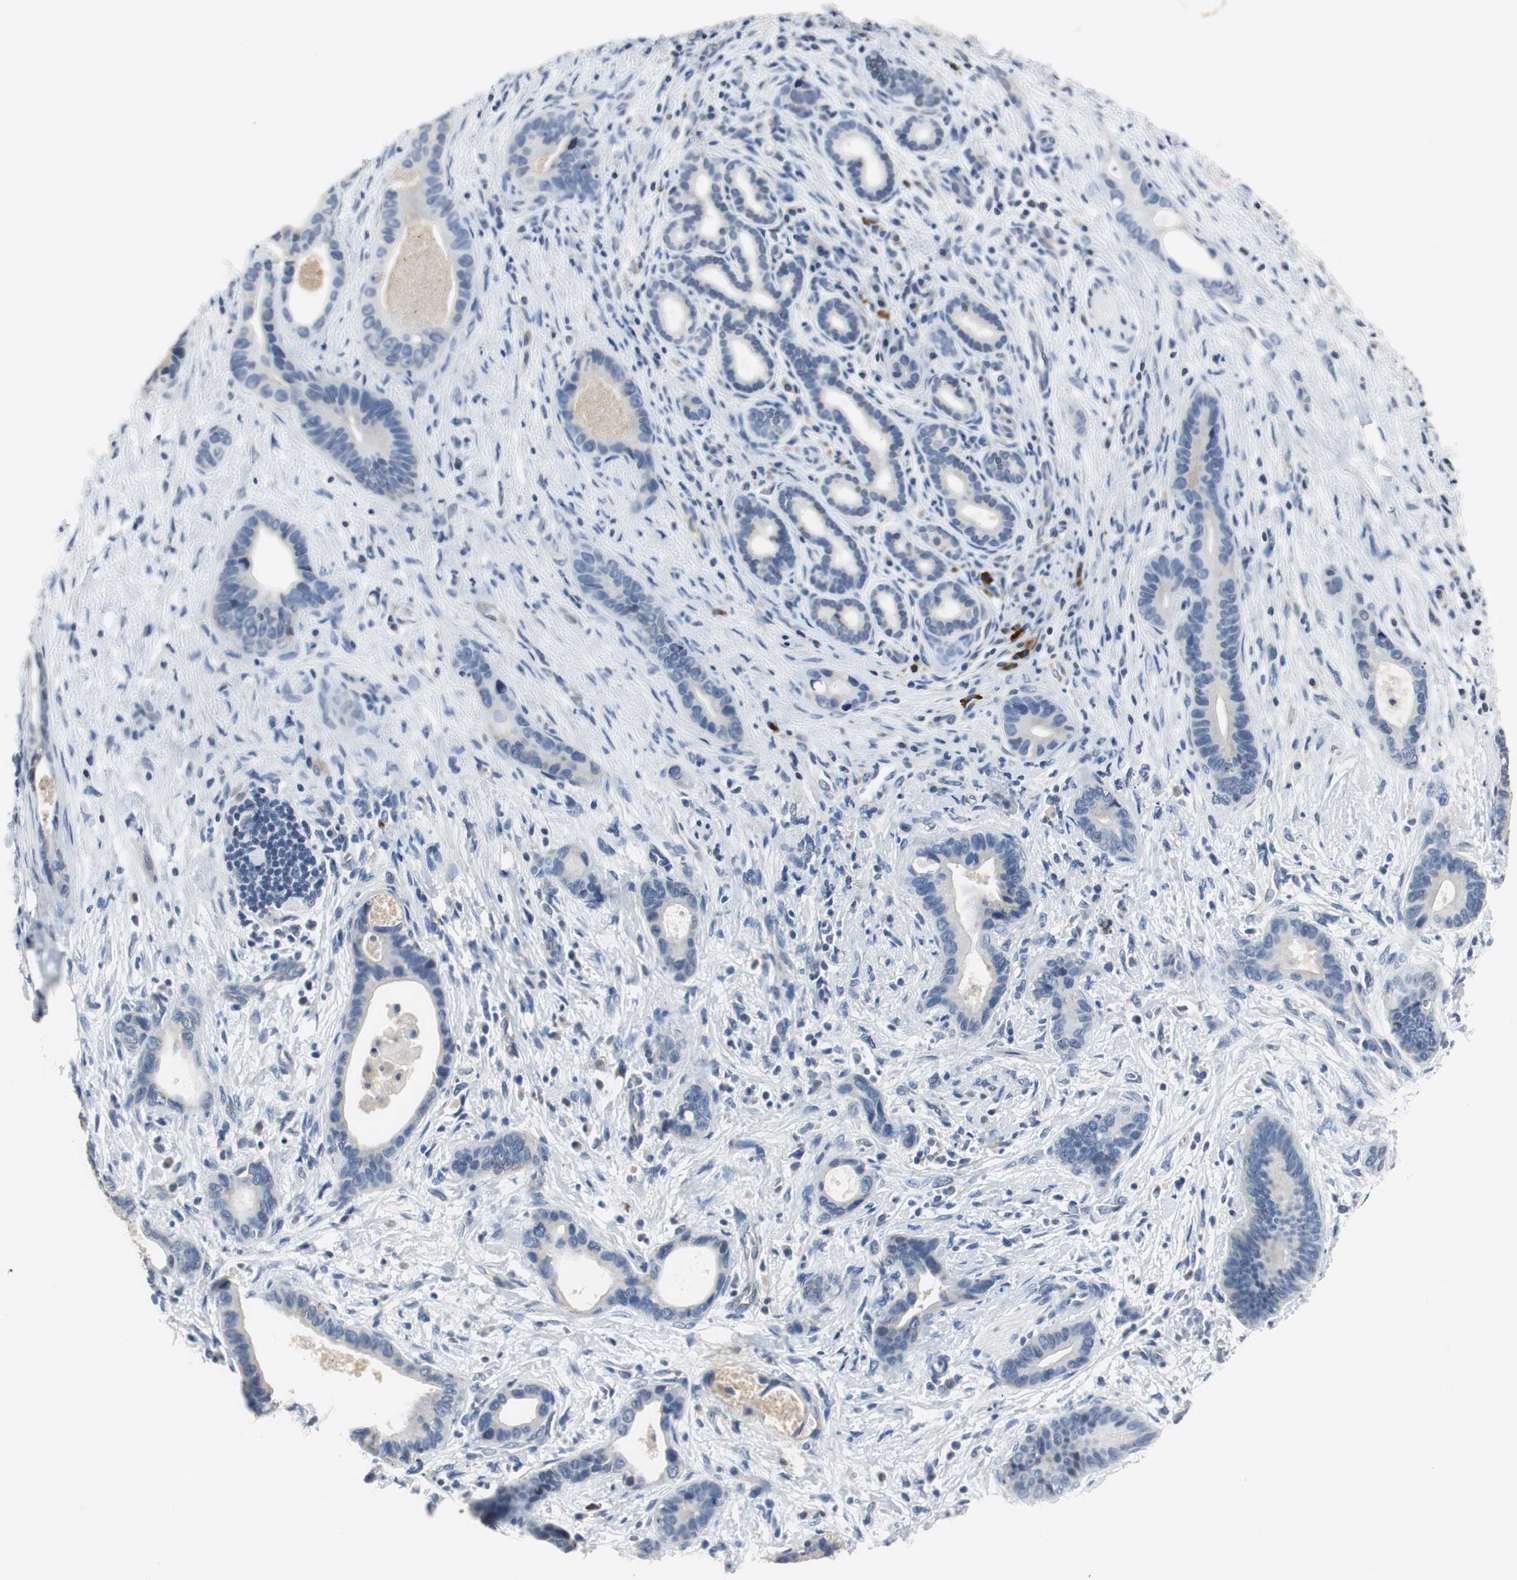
{"staining": {"intensity": "negative", "quantity": "none", "location": "none"}, "tissue": "liver cancer", "cell_type": "Tumor cells", "image_type": "cancer", "snomed": [{"axis": "morphology", "description": "Cholangiocarcinoma"}, {"axis": "topography", "description": "Liver"}], "caption": "Liver cancer (cholangiocarcinoma) was stained to show a protein in brown. There is no significant positivity in tumor cells. The staining is performed using DAB brown chromogen with nuclei counter-stained in using hematoxylin.", "gene": "MTIF2", "patient": {"sex": "female", "age": 55}}